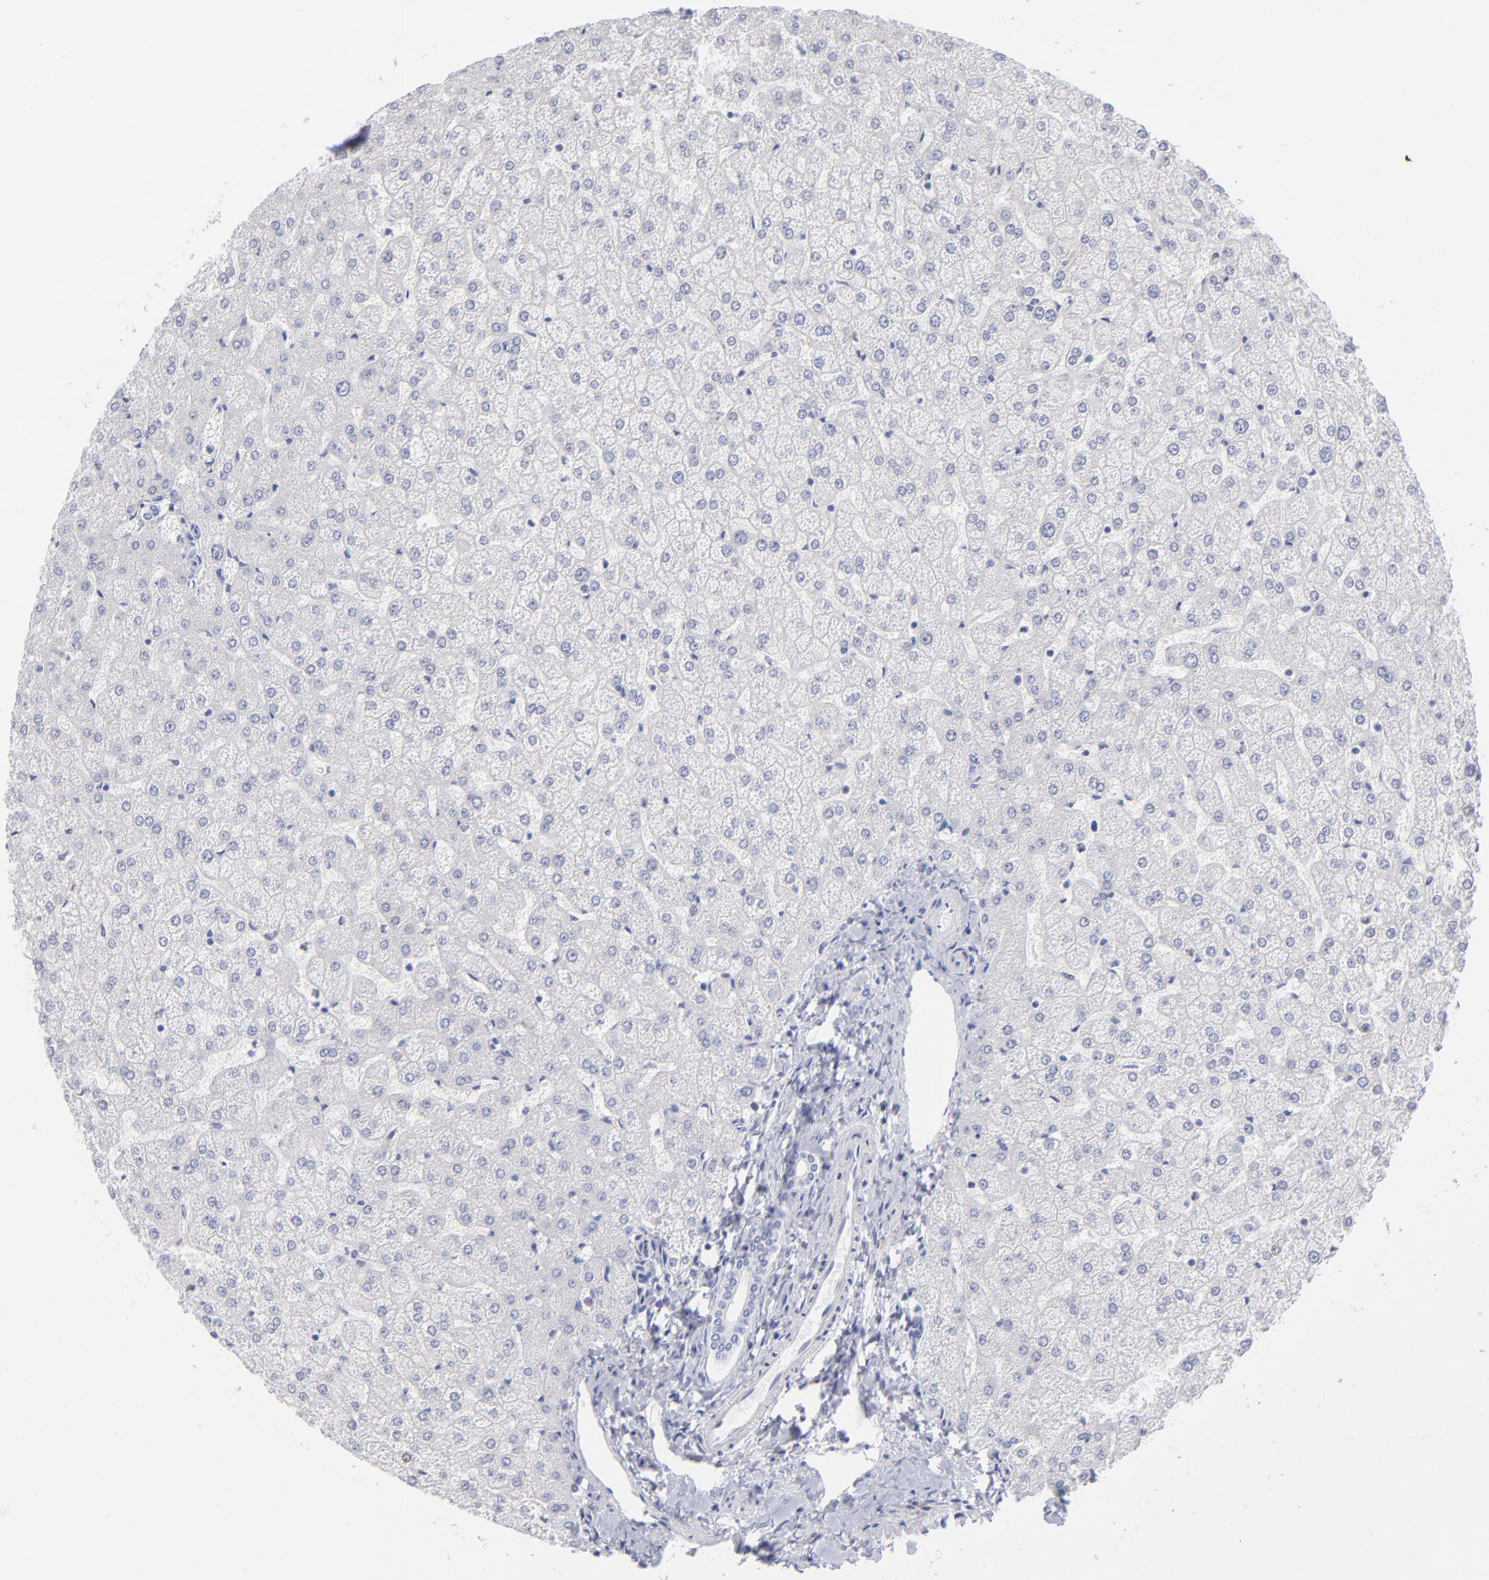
{"staining": {"intensity": "negative", "quantity": "none", "location": "none"}, "tissue": "liver", "cell_type": "Cholangiocytes", "image_type": "normal", "snomed": [{"axis": "morphology", "description": "Normal tissue, NOS"}, {"axis": "topography", "description": "Liver"}], "caption": "Protein analysis of unremarkable liver exhibits no significant expression in cholangiocytes.", "gene": "MTHFD2", "patient": {"sex": "female", "age": 32}}